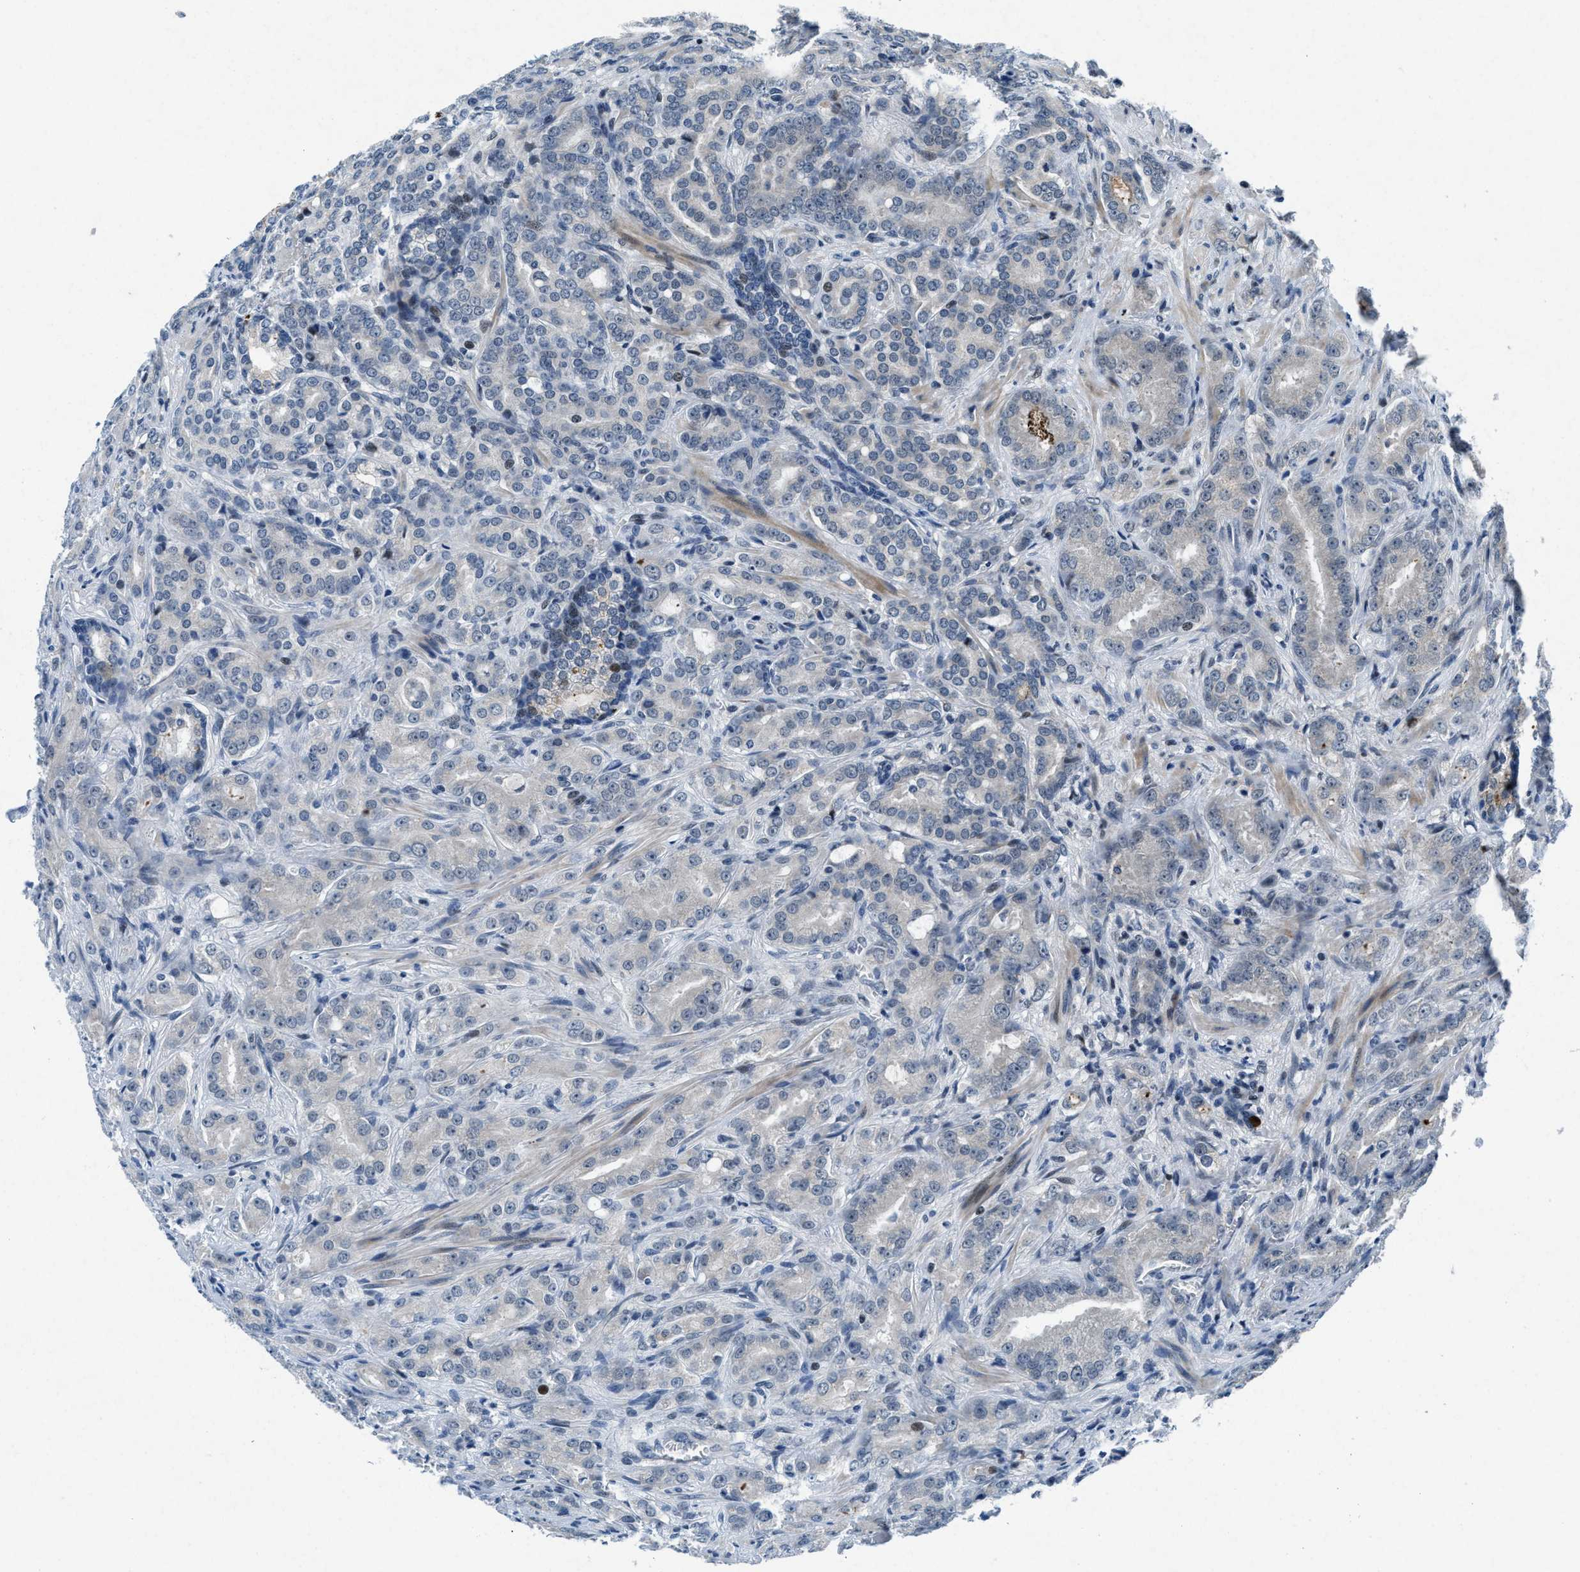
{"staining": {"intensity": "negative", "quantity": "none", "location": "none"}, "tissue": "prostate cancer", "cell_type": "Tumor cells", "image_type": "cancer", "snomed": [{"axis": "morphology", "description": "Adenocarcinoma, High grade"}, {"axis": "topography", "description": "Prostate"}], "caption": "Tumor cells are negative for protein expression in human adenocarcinoma (high-grade) (prostate).", "gene": "PHLDA1", "patient": {"sex": "male", "age": 64}}